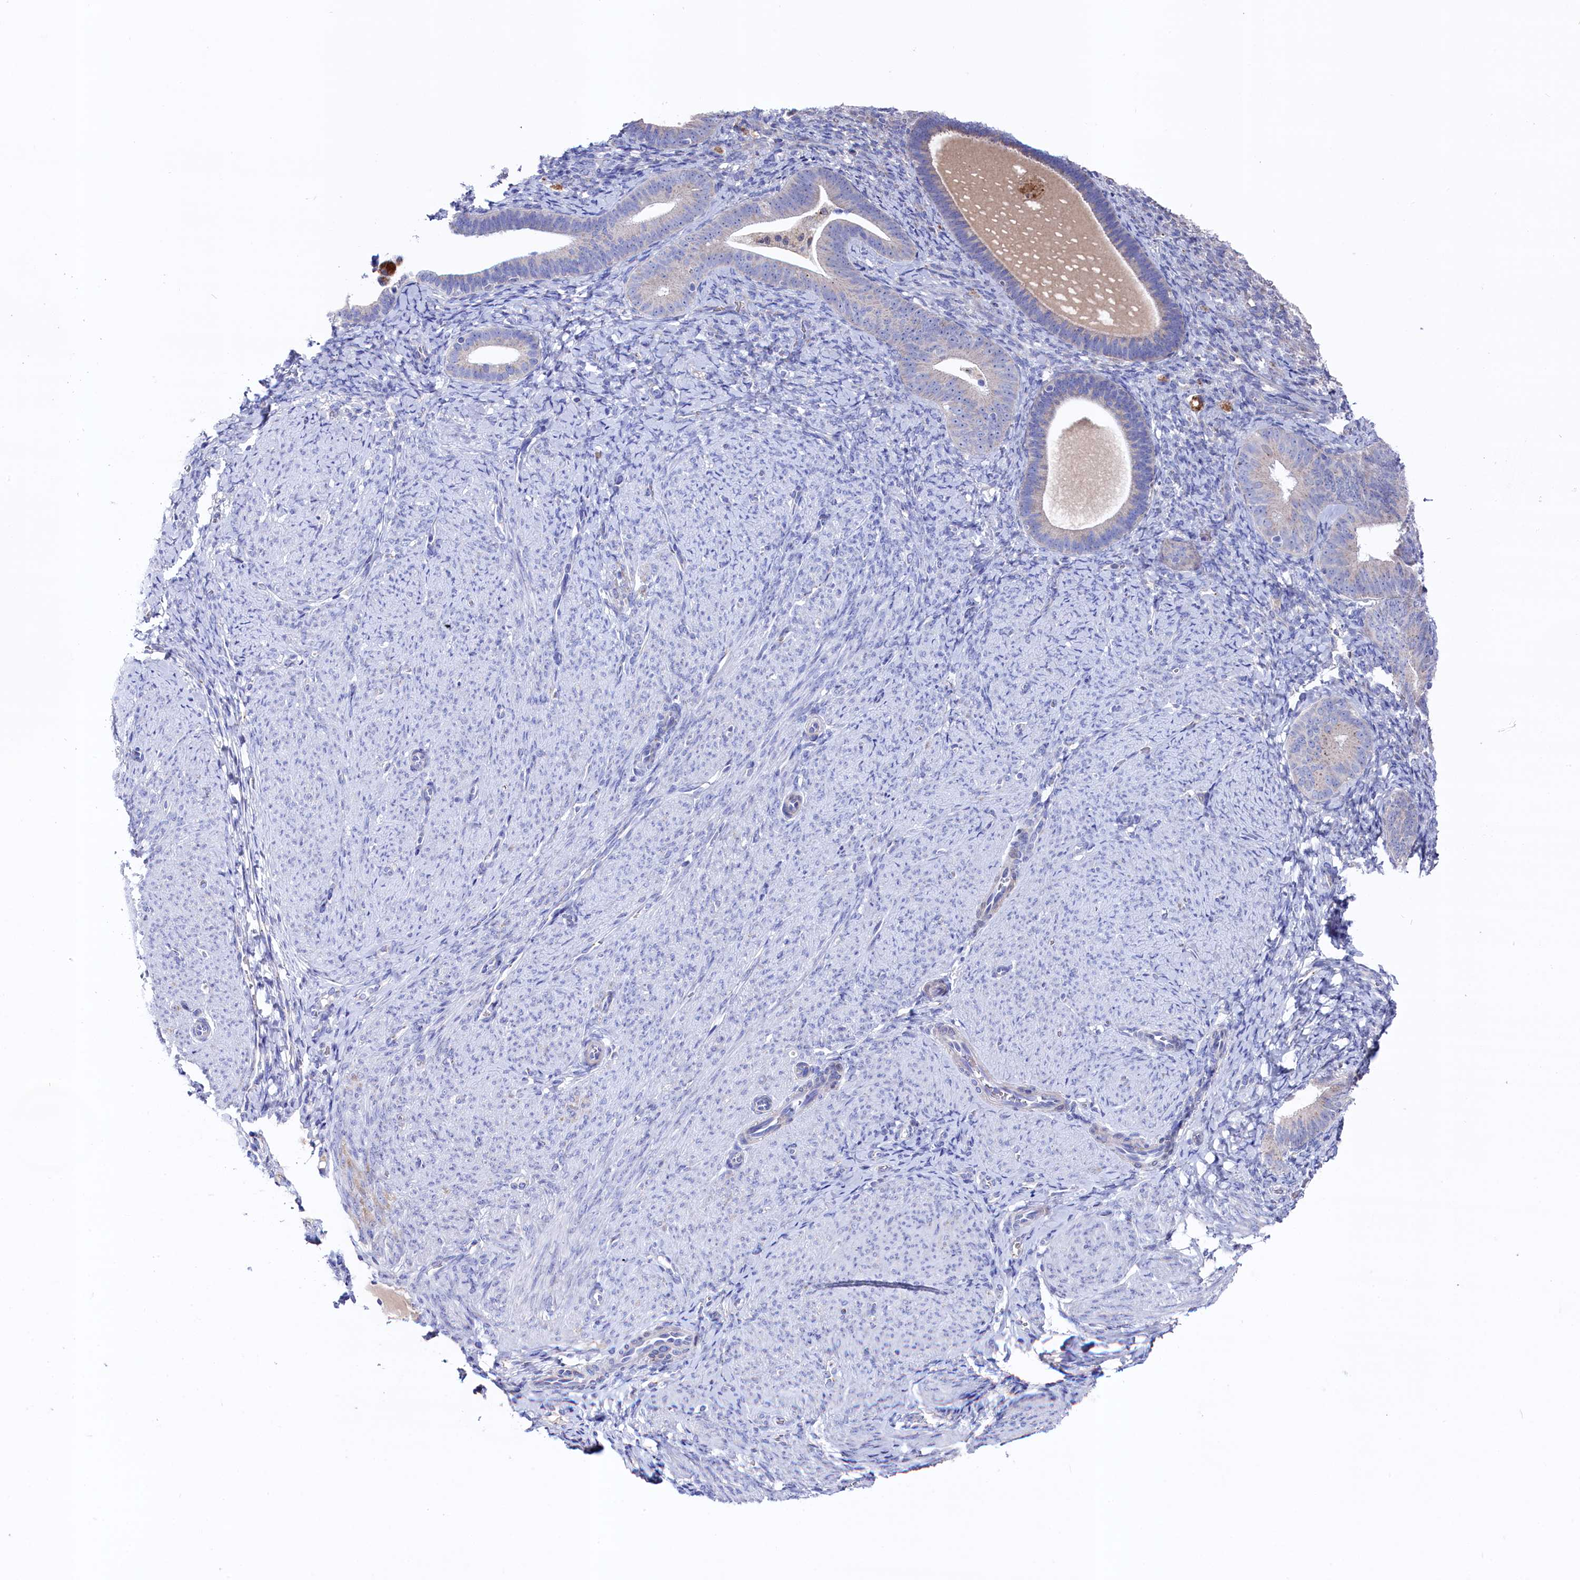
{"staining": {"intensity": "negative", "quantity": "none", "location": "none"}, "tissue": "endometrium", "cell_type": "Cells in endometrial stroma", "image_type": "normal", "snomed": [{"axis": "morphology", "description": "Normal tissue, NOS"}, {"axis": "topography", "description": "Endometrium"}], "caption": "DAB (3,3'-diaminobenzidine) immunohistochemical staining of unremarkable endometrium demonstrates no significant positivity in cells in endometrial stroma.", "gene": "GPR108", "patient": {"sex": "female", "age": 65}}